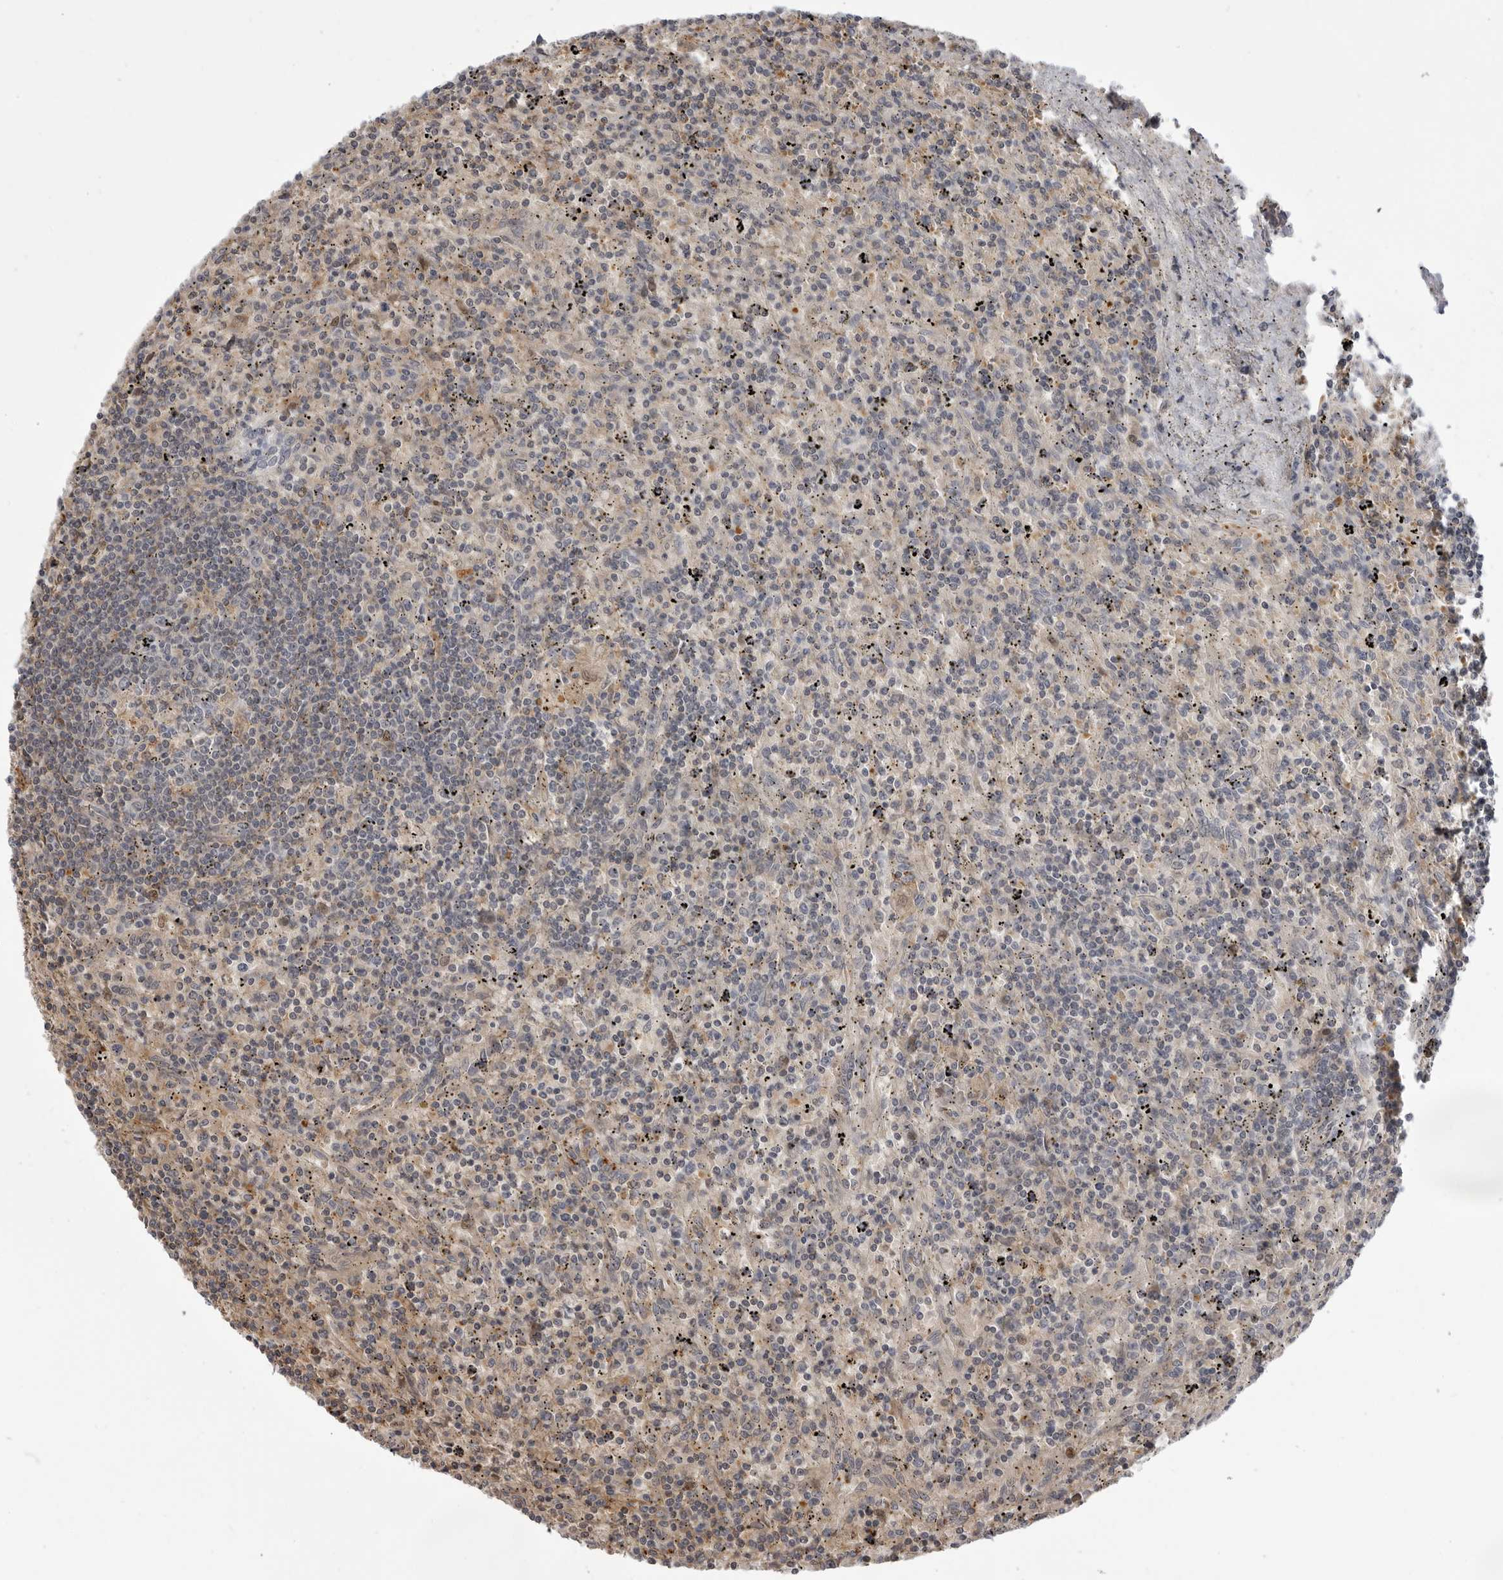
{"staining": {"intensity": "negative", "quantity": "none", "location": "none"}, "tissue": "lymphoma", "cell_type": "Tumor cells", "image_type": "cancer", "snomed": [{"axis": "morphology", "description": "Malignant lymphoma, non-Hodgkin's type, Low grade"}, {"axis": "topography", "description": "Spleen"}], "caption": "Immunohistochemical staining of human lymphoma reveals no significant positivity in tumor cells.", "gene": "PLEKHF2", "patient": {"sex": "male", "age": 76}}